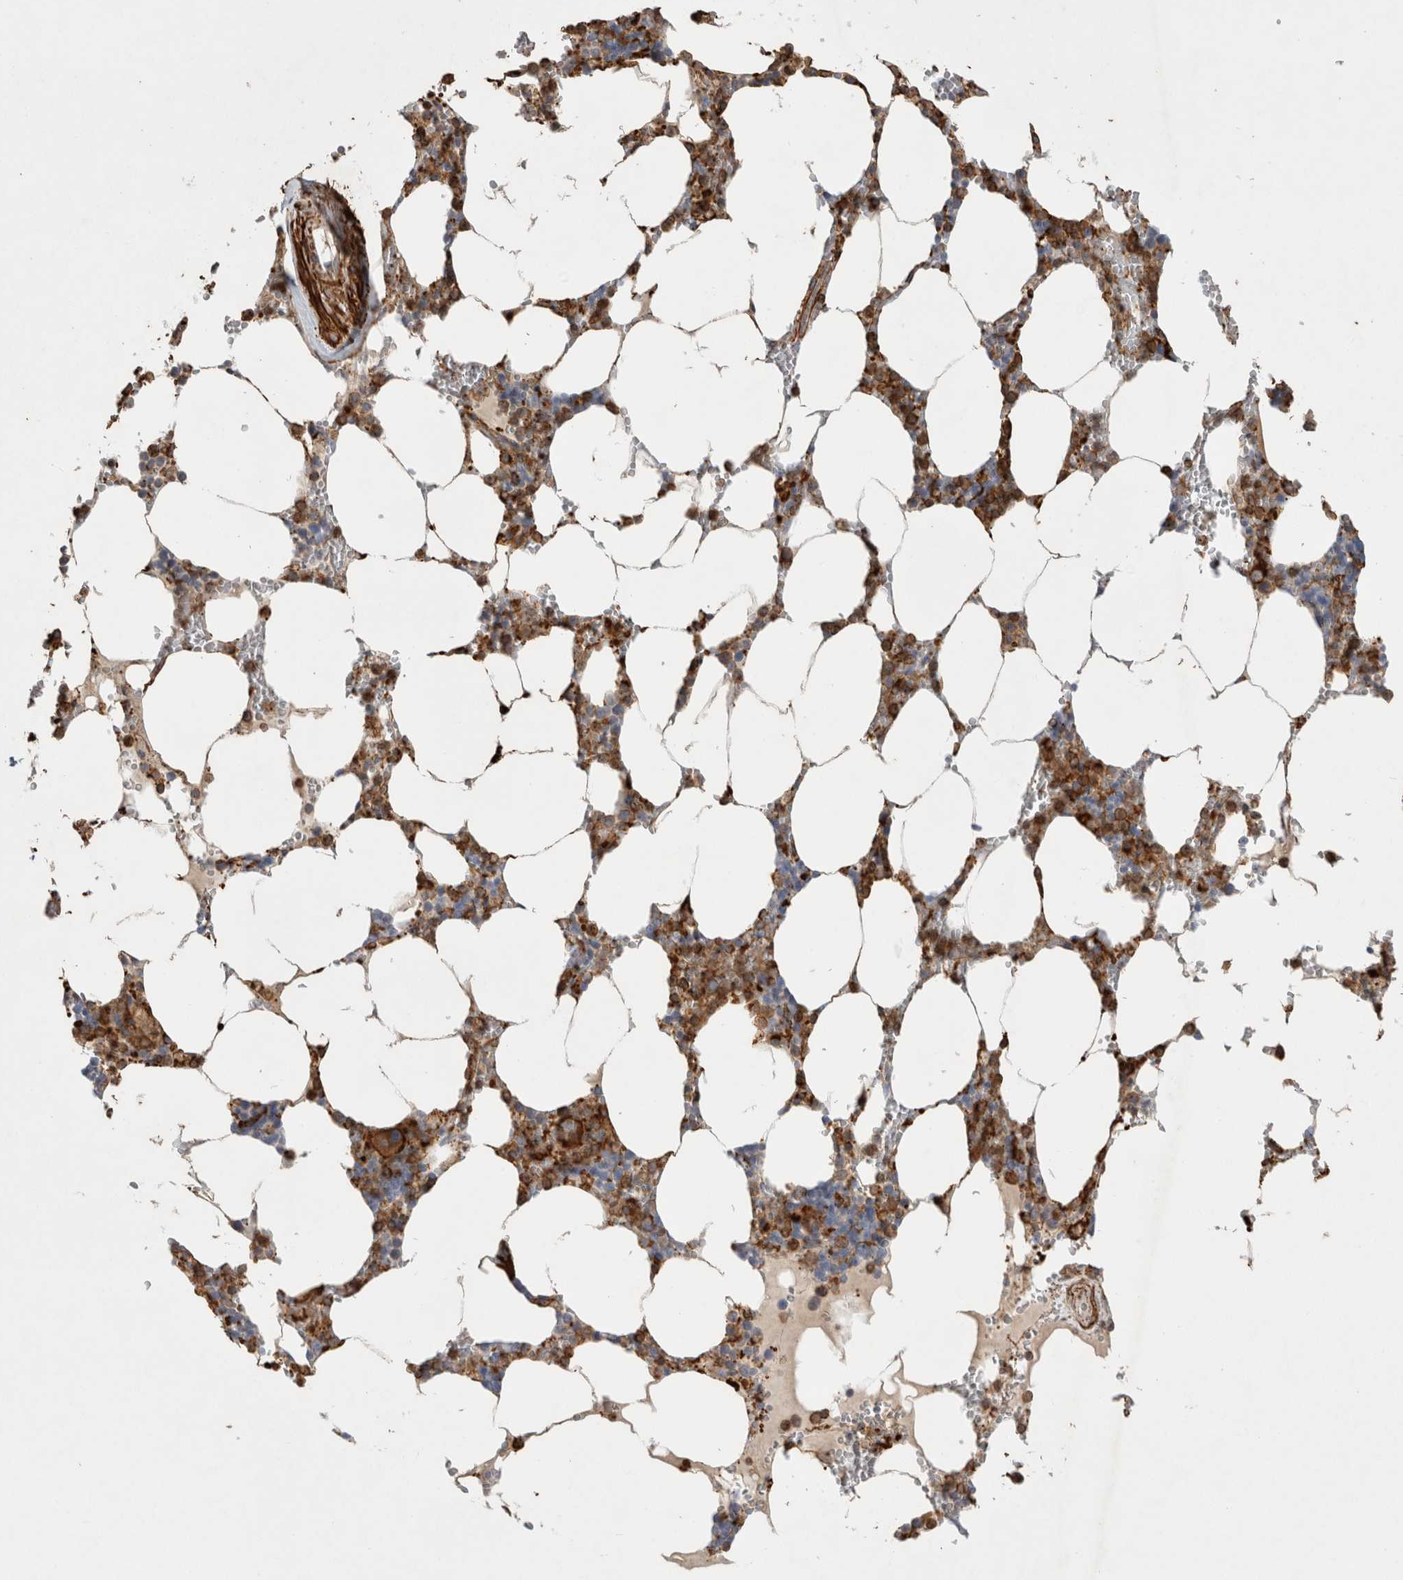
{"staining": {"intensity": "strong", "quantity": "25%-75%", "location": "cytoplasmic/membranous"}, "tissue": "bone marrow", "cell_type": "Hematopoietic cells", "image_type": "normal", "snomed": [{"axis": "morphology", "description": "Normal tissue, NOS"}, {"axis": "topography", "description": "Bone marrow"}], "caption": "Brown immunohistochemical staining in unremarkable bone marrow shows strong cytoplasmic/membranous positivity in approximately 25%-75% of hematopoietic cells.", "gene": "GPER1", "patient": {"sex": "male", "age": 70}}